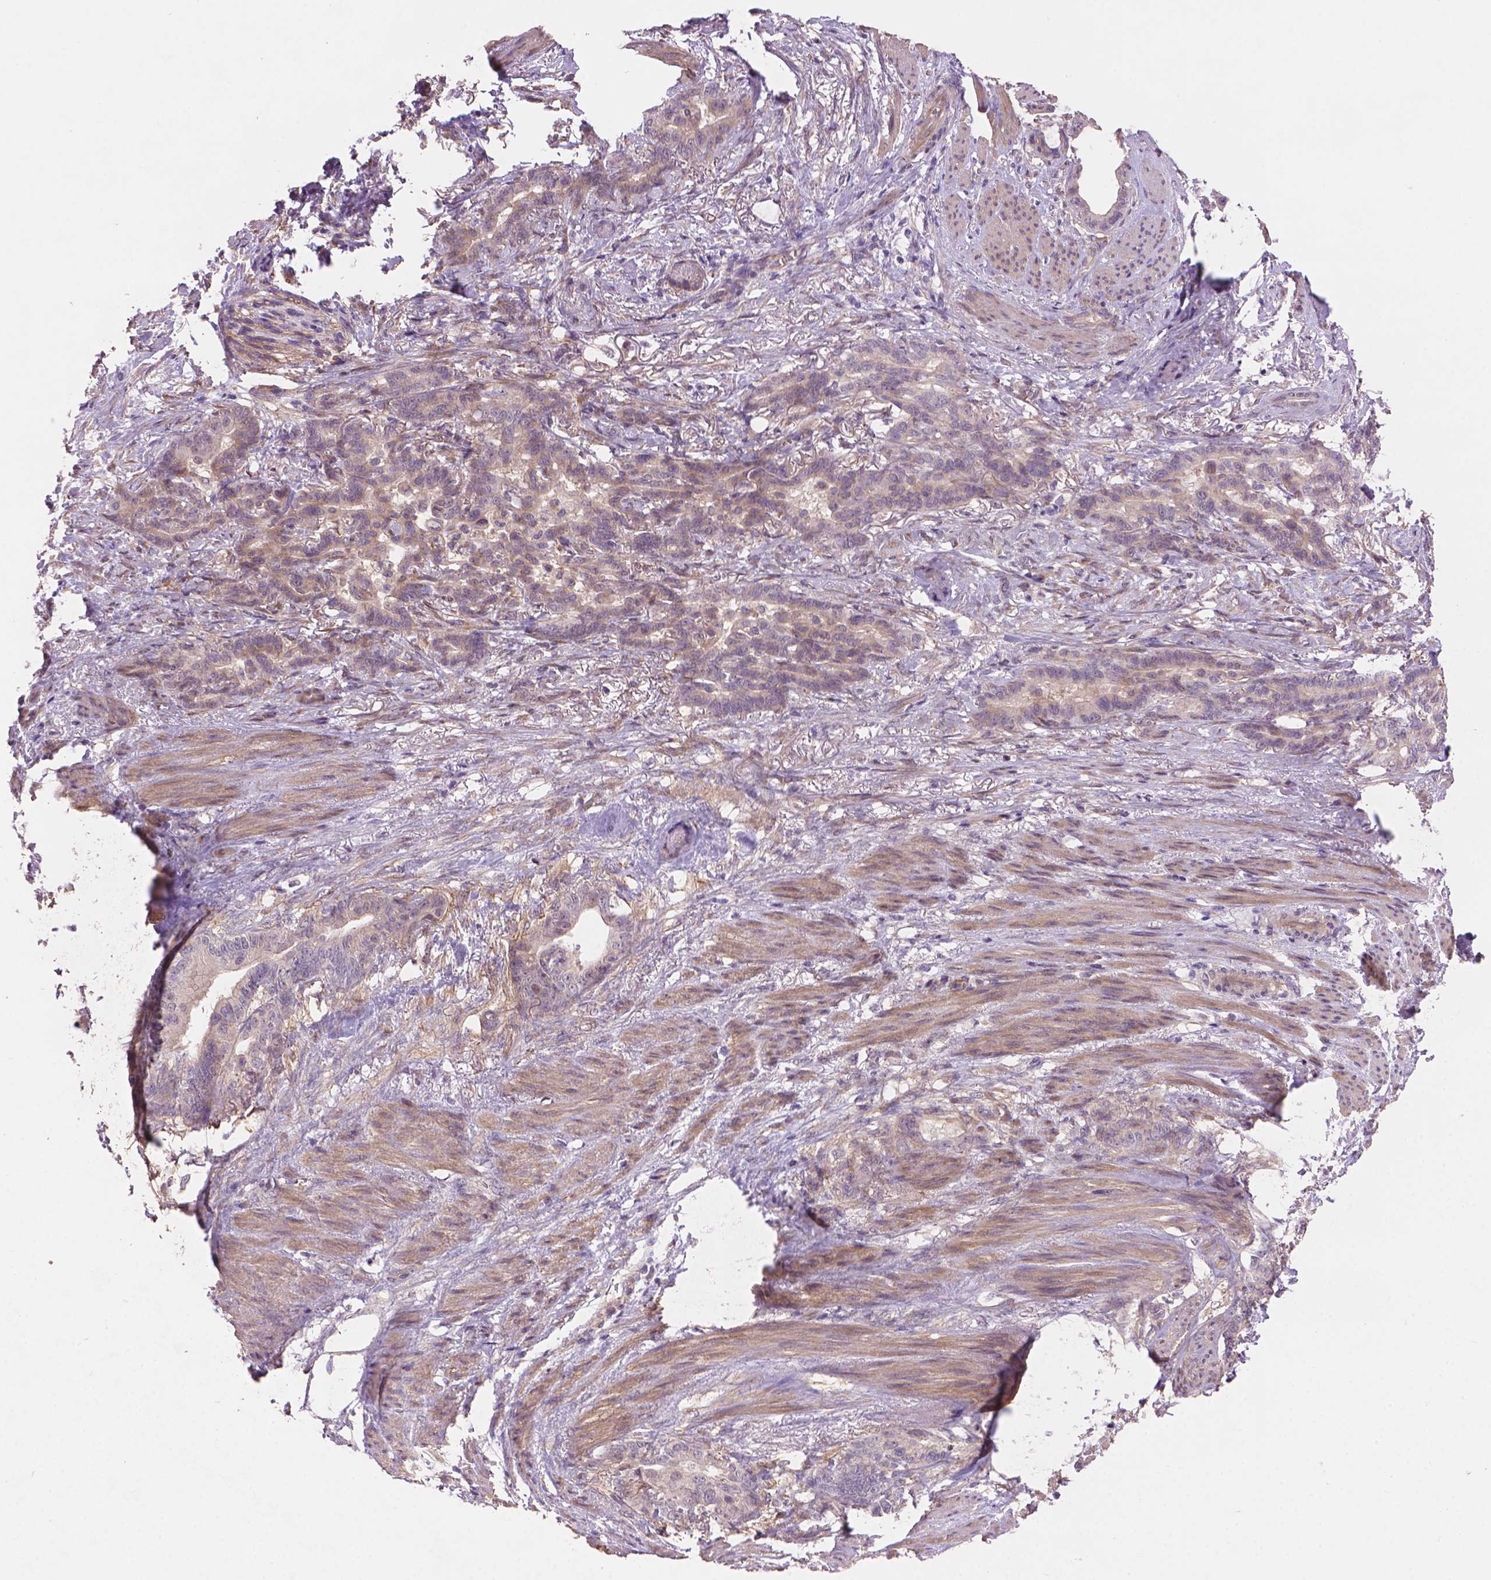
{"staining": {"intensity": "weak", "quantity": "<25%", "location": "cytoplasmic/membranous"}, "tissue": "stomach cancer", "cell_type": "Tumor cells", "image_type": "cancer", "snomed": [{"axis": "morphology", "description": "Normal tissue, NOS"}, {"axis": "morphology", "description": "Adenocarcinoma, NOS"}, {"axis": "topography", "description": "Esophagus"}, {"axis": "topography", "description": "Stomach, upper"}], "caption": "An immunohistochemistry image of adenocarcinoma (stomach) is shown. There is no staining in tumor cells of adenocarcinoma (stomach).", "gene": "AMMECR1", "patient": {"sex": "male", "age": 62}}